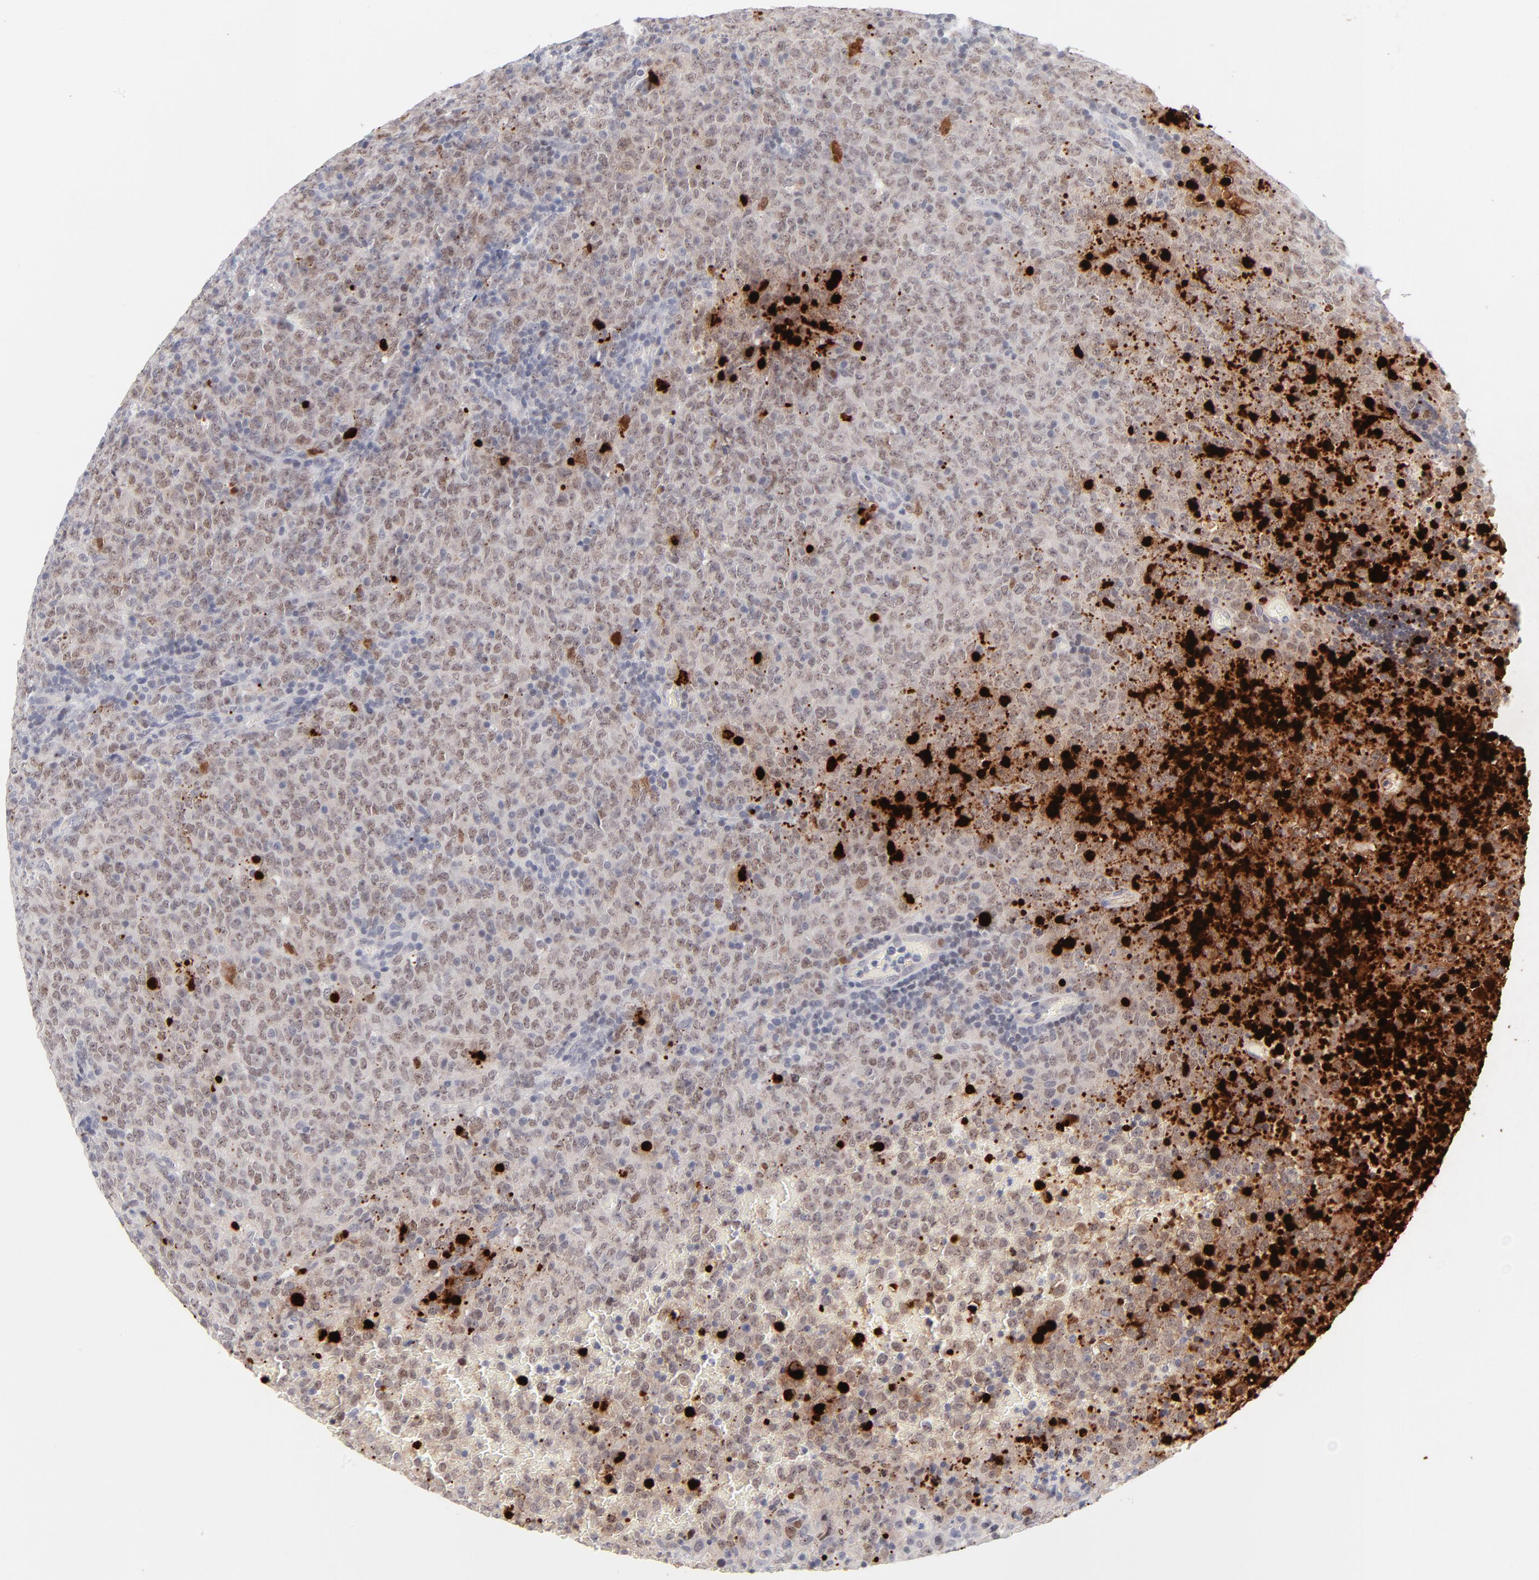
{"staining": {"intensity": "weak", "quantity": "25%-75%", "location": "nuclear"}, "tissue": "lymphoma", "cell_type": "Tumor cells", "image_type": "cancer", "snomed": [{"axis": "morphology", "description": "Malignant lymphoma, non-Hodgkin's type, High grade"}, {"axis": "topography", "description": "Tonsil"}], "caption": "Lymphoma stained with a brown dye shows weak nuclear positive expression in approximately 25%-75% of tumor cells.", "gene": "PARP1", "patient": {"sex": "female", "age": 36}}